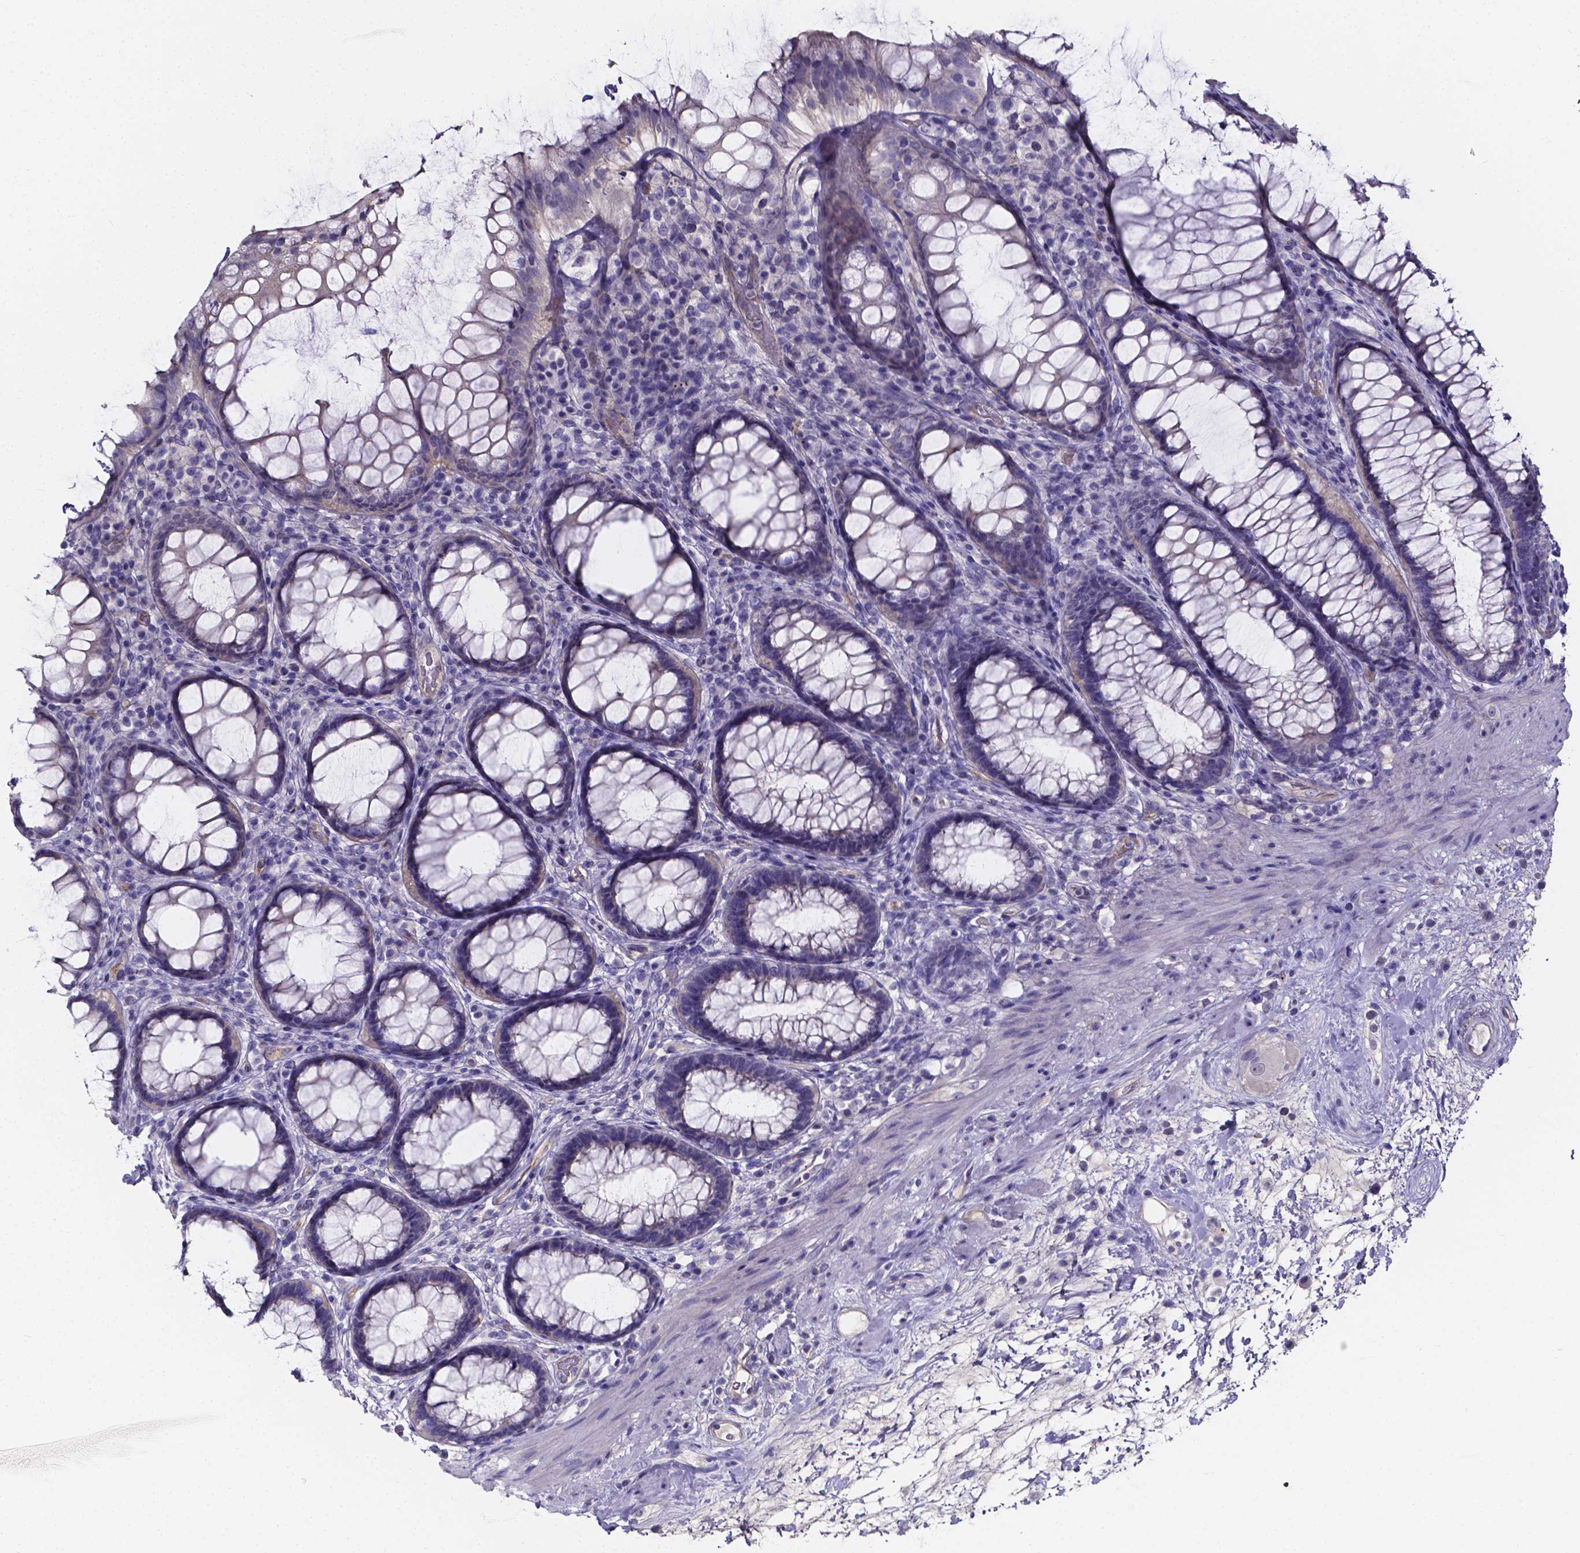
{"staining": {"intensity": "negative", "quantity": "none", "location": "none"}, "tissue": "rectum", "cell_type": "Glandular cells", "image_type": "normal", "snomed": [{"axis": "morphology", "description": "Normal tissue, NOS"}, {"axis": "topography", "description": "Rectum"}], "caption": "High power microscopy histopathology image of an immunohistochemistry (IHC) image of normal rectum, revealing no significant expression in glandular cells. The staining was performed using DAB to visualize the protein expression in brown, while the nuclei were stained in blue with hematoxylin (Magnification: 20x).", "gene": "CACNG8", "patient": {"sex": "male", "age": 72}}